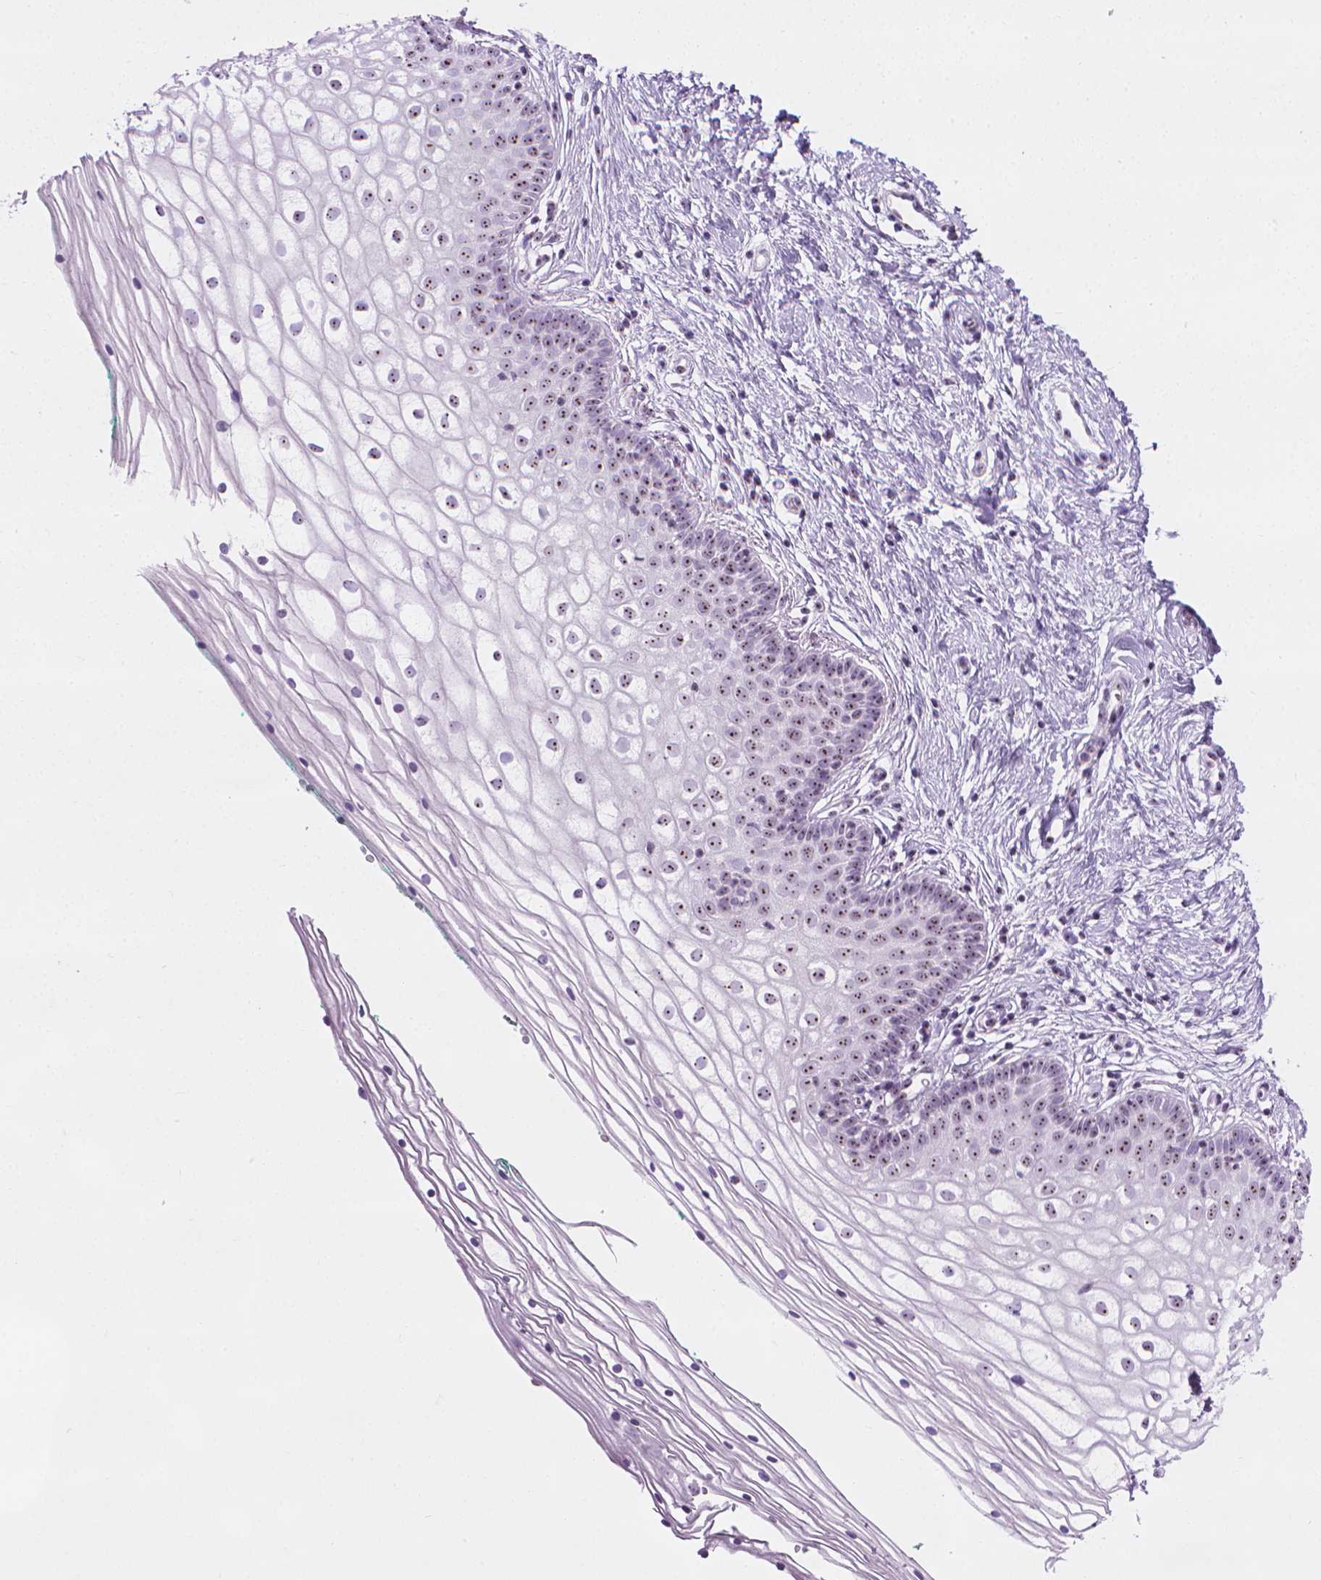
{"staining": {"intensity": "moderate", "quantity": "25%-75%", "location": "nuclear"}, "tissue": "vagina", "cell_type": "Squamous epithelial cells", "image_type": "normal", "snomed": [{"axis": "morphology", "description": "Normal tissue, NOS"}, {"axis": "topography", "description": "Vagina"}], "caption": "The image exhibits immunohistochemical staining of normal vagina. There is moderate nuclear staining is seen in approximately 25%-75% of squamous epithelial cells.", "gene": "NOL7", "patient": {"sex": "female", "age": 36}}